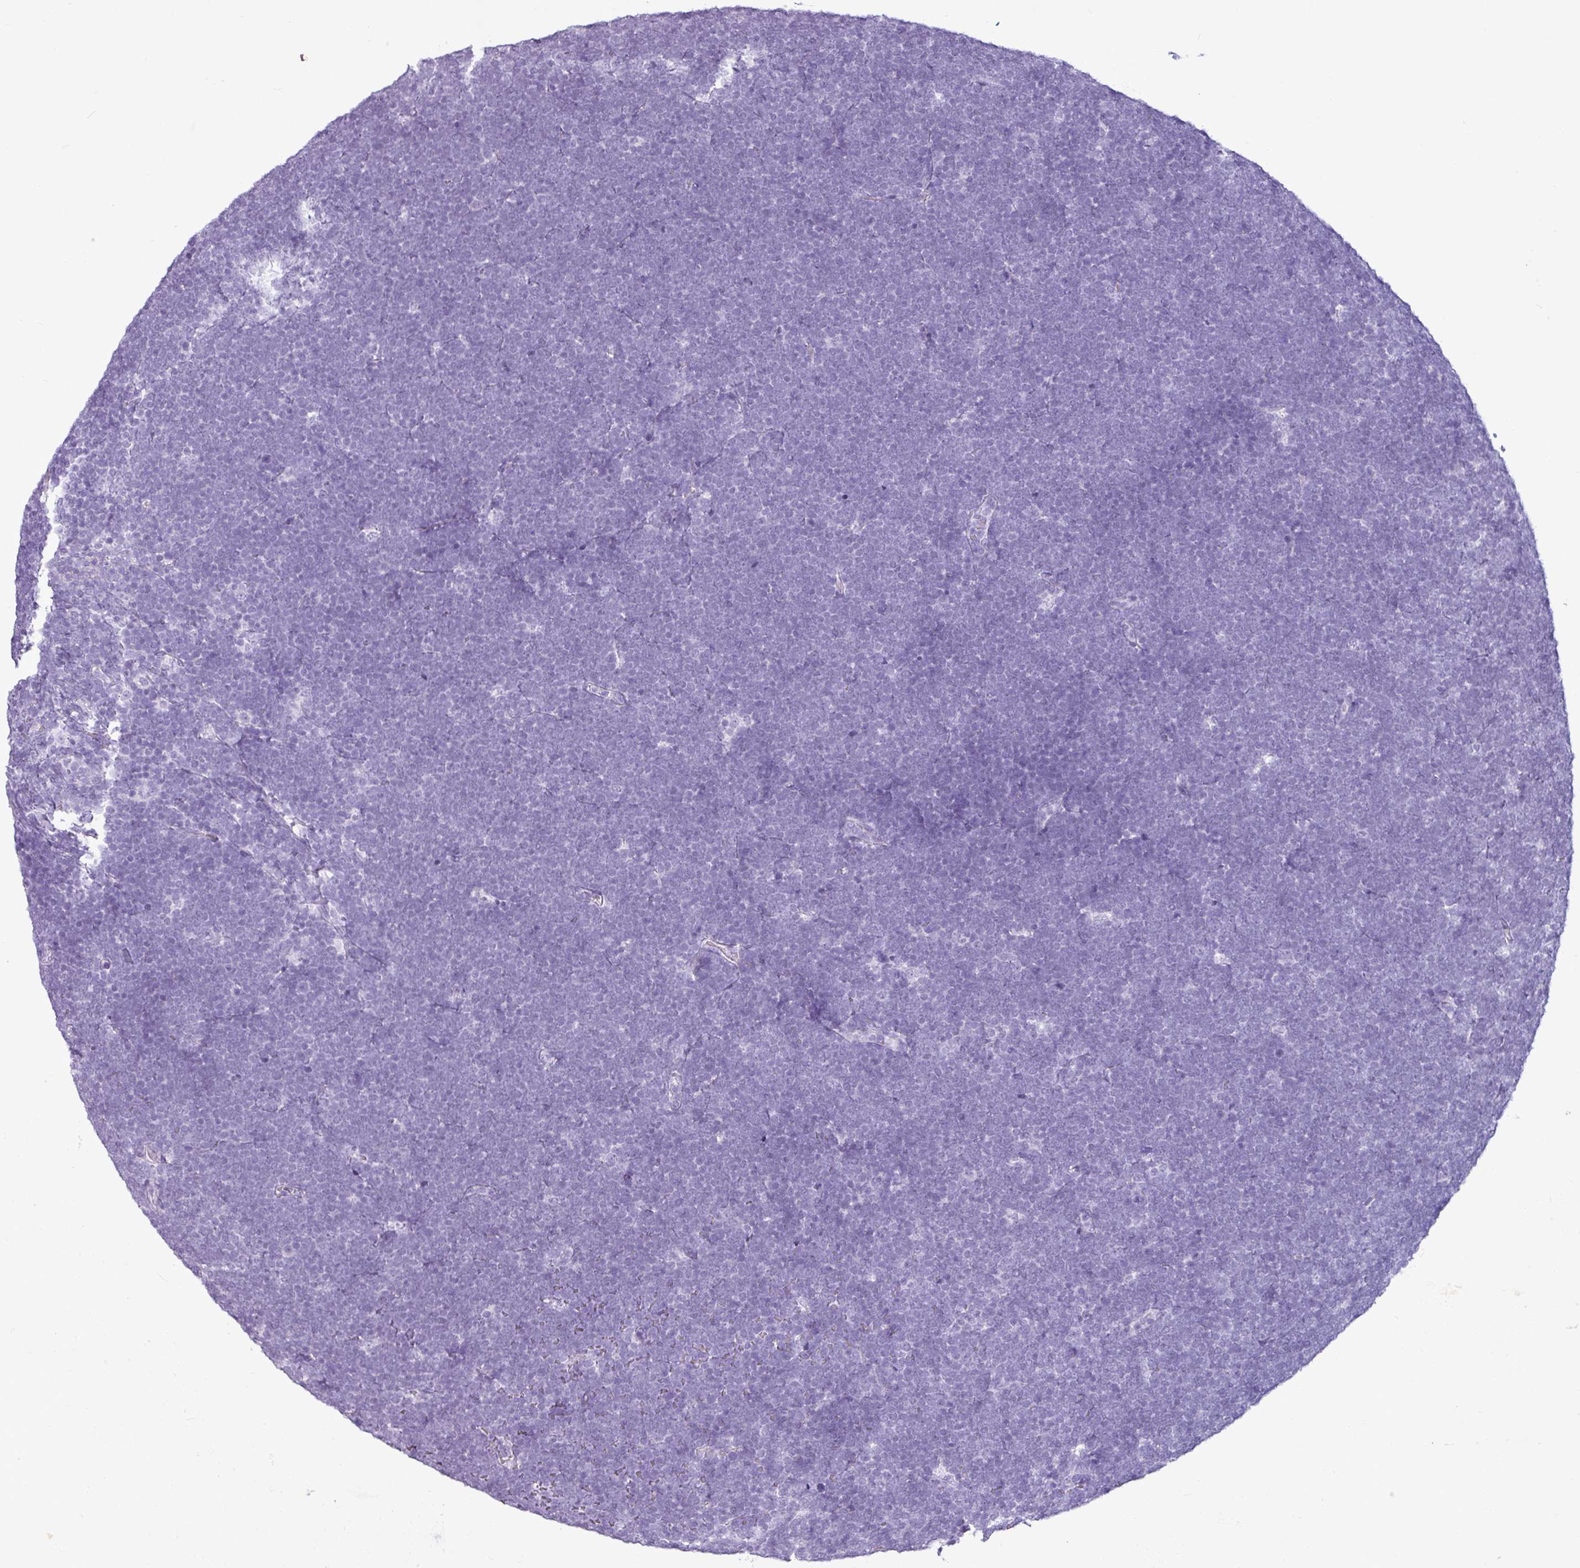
{"staining": {"intensity": "negative", "quantity": "none", "location": "none"}, "tissue": "lymphoma", "cell_type": "Tumor cells", "image_type": "cancer", "snomed": [{"axis": "morphology", "description": "Malignant lymphoma, non-Hodgkin's type, High grade"}, {"axis": "topography", "description": "Lymph node"}], "caption": "Tumor cells show no significant positivity in malignant lymphoma, non-Hodgkin's type (high-grade). Nuclei are stained in blue.", "gene": "AMY1B", "patient": {"sex": "male", "age": 13}}